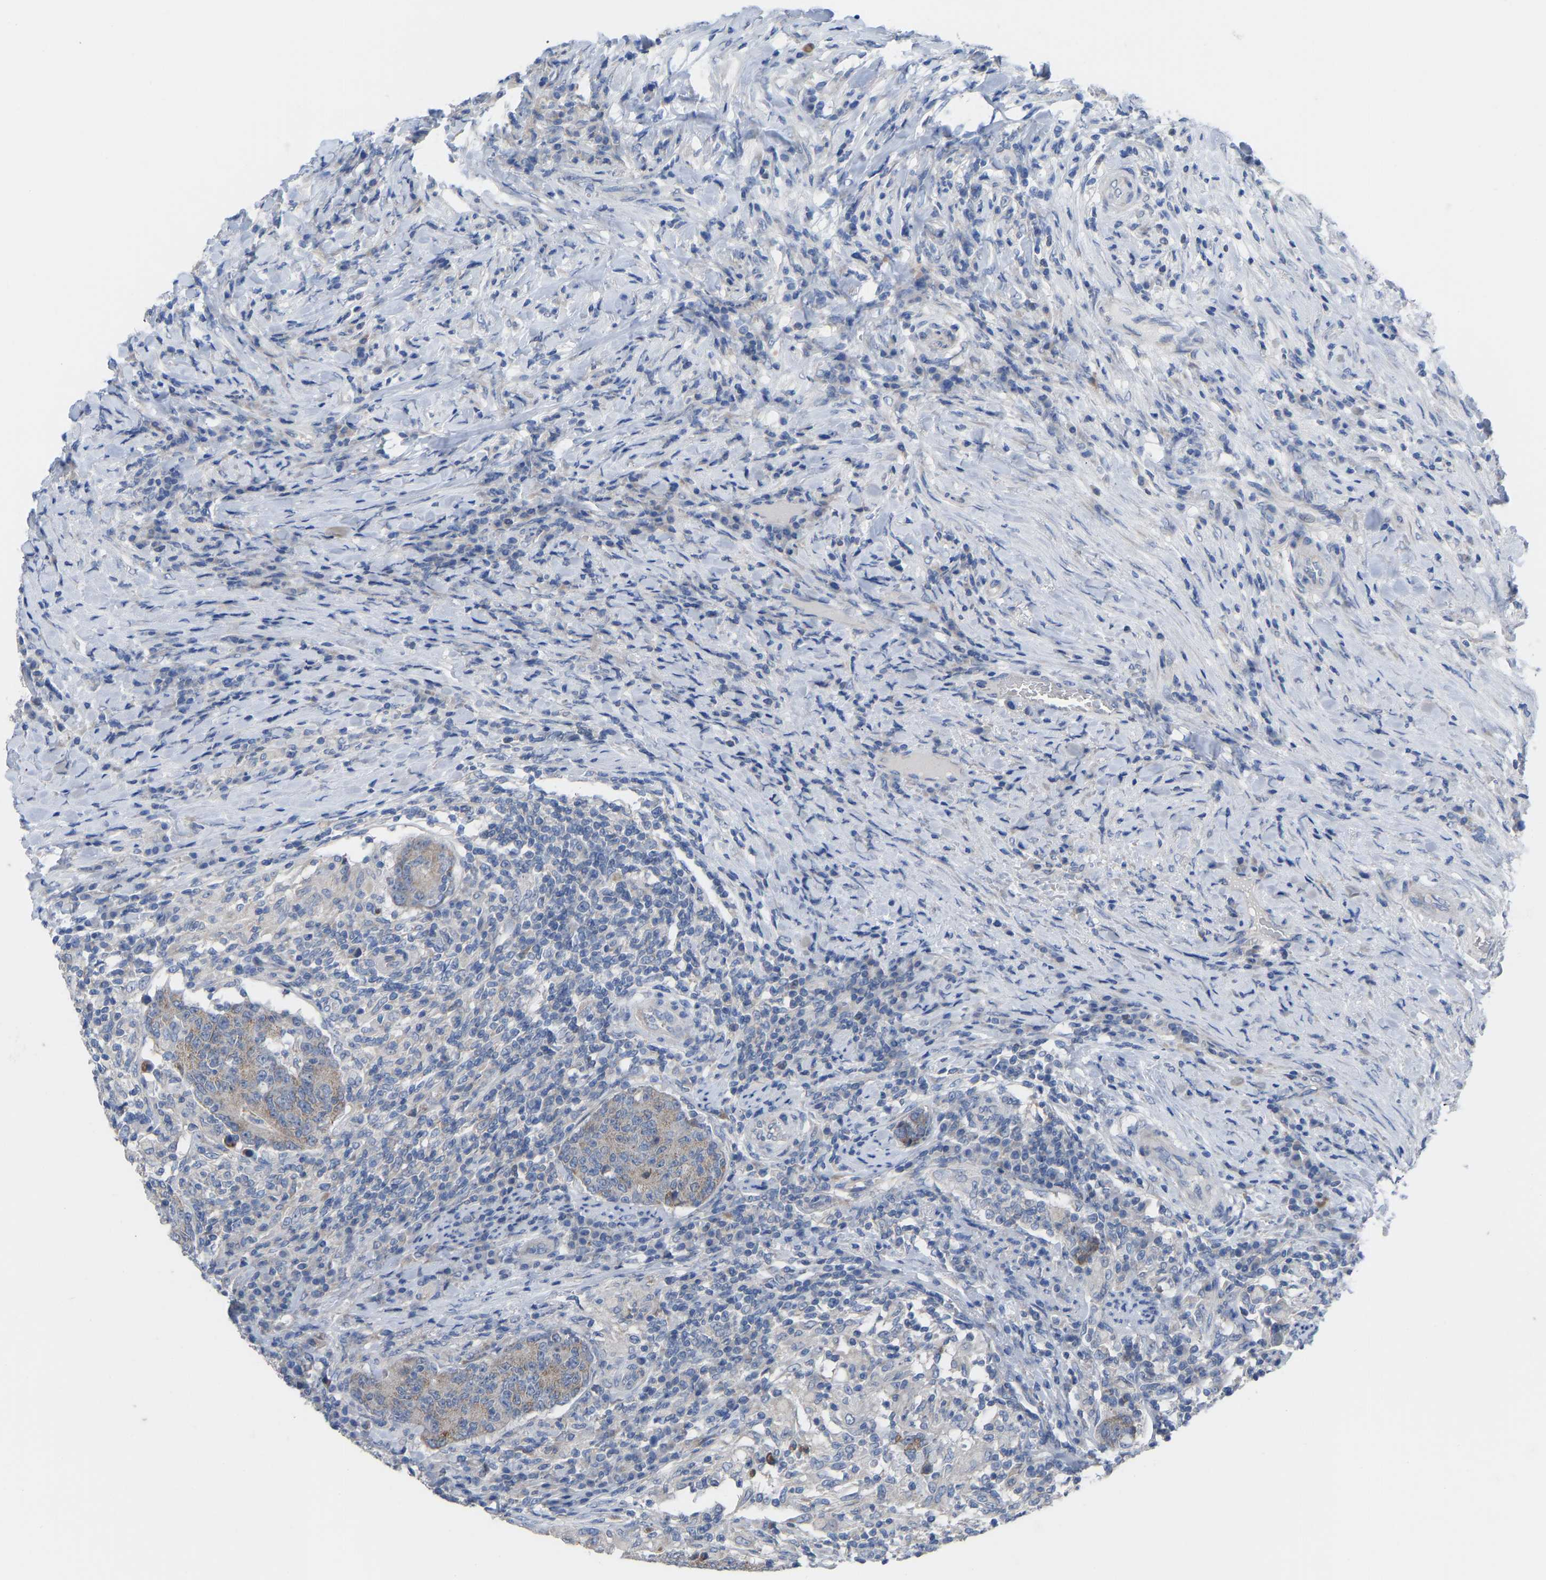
{"staining": {"intensity": "weak", "quantity": "25%-75%", "location": "cytoplasmic/membranous"}, "tissue": "colorectal cancer", "cell_type": "Tumor cells", "image_type": "cancer", "snomed": [{"axis": "morphology", "description": "Normal tissue, NOS"}, {"axis": "morphology", "description": "Adenocarcinoma, NOS"}, {"axis": "topography", "description": "Colon"}], "caption": "High-power microscopy captured an immunohistochemistry (IHC) histopathology image of colorectal cancer, revealing weak cytoplasmic/membranous staining in about 25%-75% of tumor cells. The staining was performed using DAB to visualize the protein expression in brown, while the nuclei were stained in blue with hematoxylin (Magnification: 20x).", "gene": "OLIG2", "patient": {"sex": "female", "age": 75}}